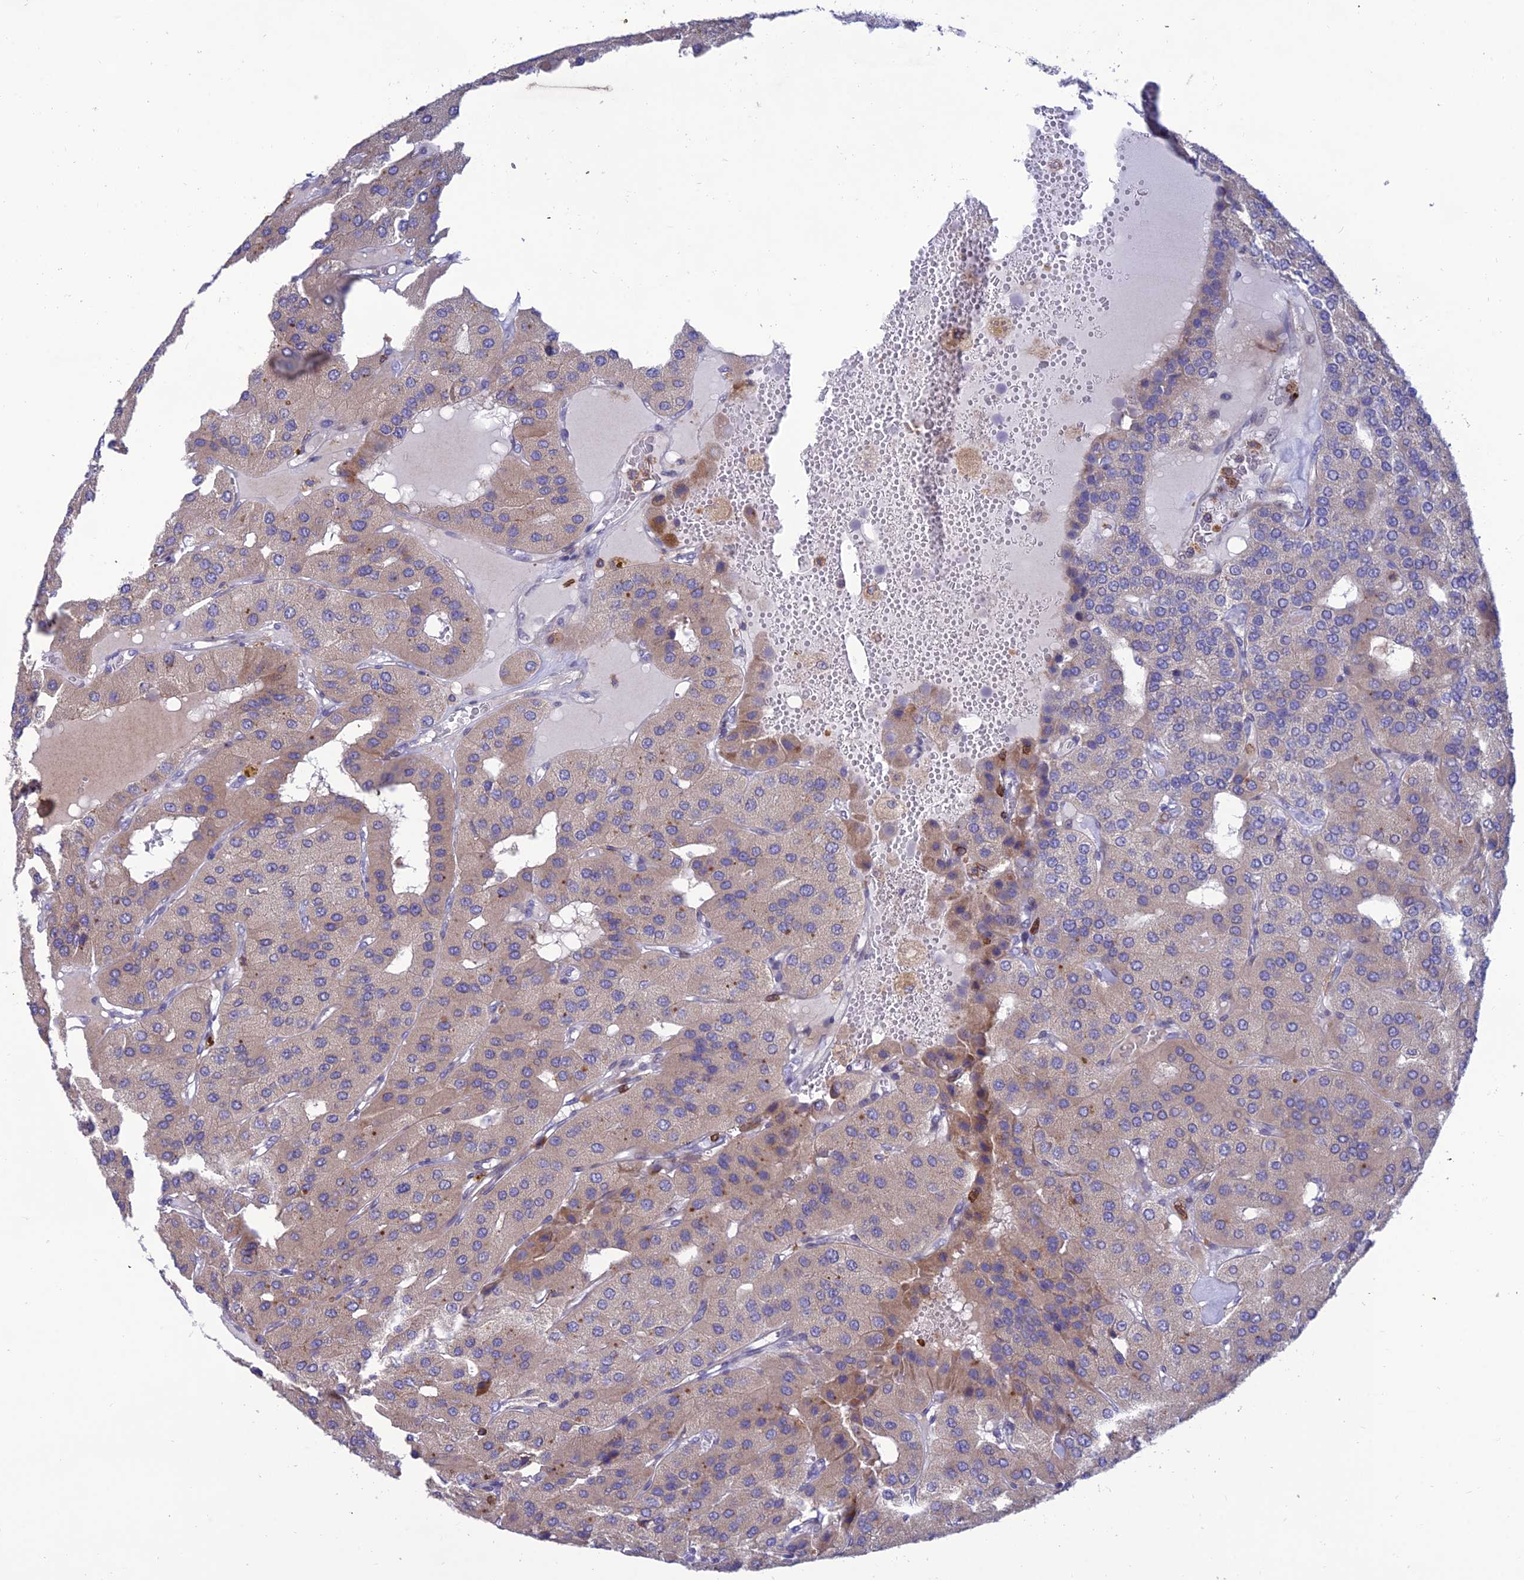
{"staining": {"intensity": "weak", "quantity": "25%-75%", "location": "cytoplasmic/membranous"}, "tissue": "parathyroid gland", "cell_type": "Glandular cells", "image_type": "normal", "snomed": [{"axis": "morphology", "description": "Normal tissue, NOS"}, {"axis": "morphology", "description": "Adenoma, NOS"}, {"axis": "topography", "description": "Parathyroid gland"}], "caption": "A high-resolution image shows IHC staining of benign parathyroid gland, which reveals weak cytoplasmic/membranous staining in about 25%-75% of glandular cells. Immunohistochemistry (ihc) stains the protein in brown and the nuclei are stained blue.", "gene": "FAM76A", "patient": {"sex": "female", "age": 86}}